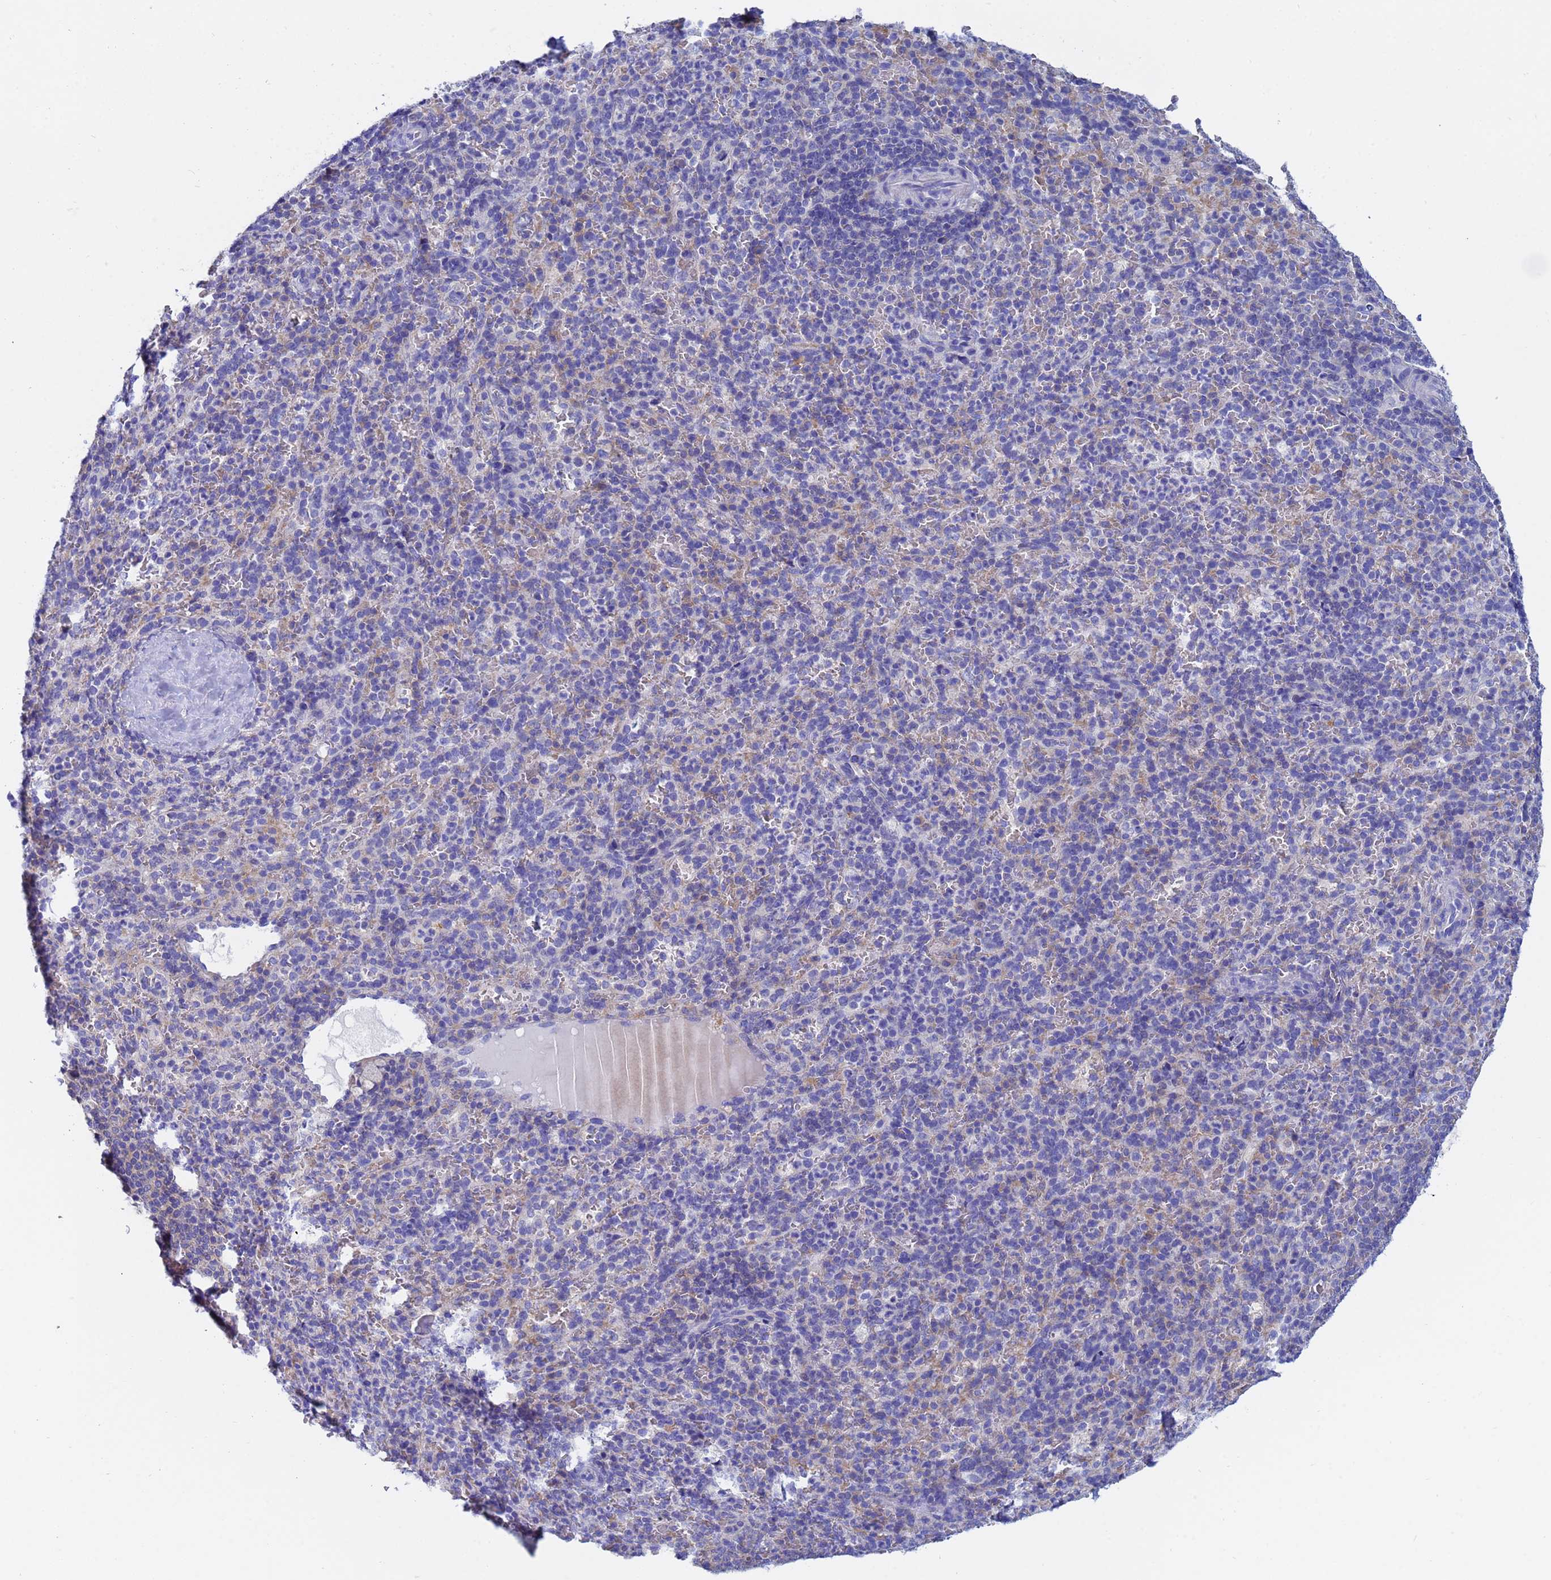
{"staining": {"intensity": "negative", "quantity": "none", "location": "none"}, "tissue": "spleen", "cell_type": "Cells in red pulp", "image_type": "normal", "snomed": [{"axis": "morphology", "description": "Normal tissue, NOS"}, {"axis": "topography", "description": "Spleen"}], "caption": "This is a histopathology image of immunohistochemistry staining of benign spleen, which shows no positivity in cells in red pulp.", "gene": "UBE2O", "patient": {"sex": "female", "age": 21}}